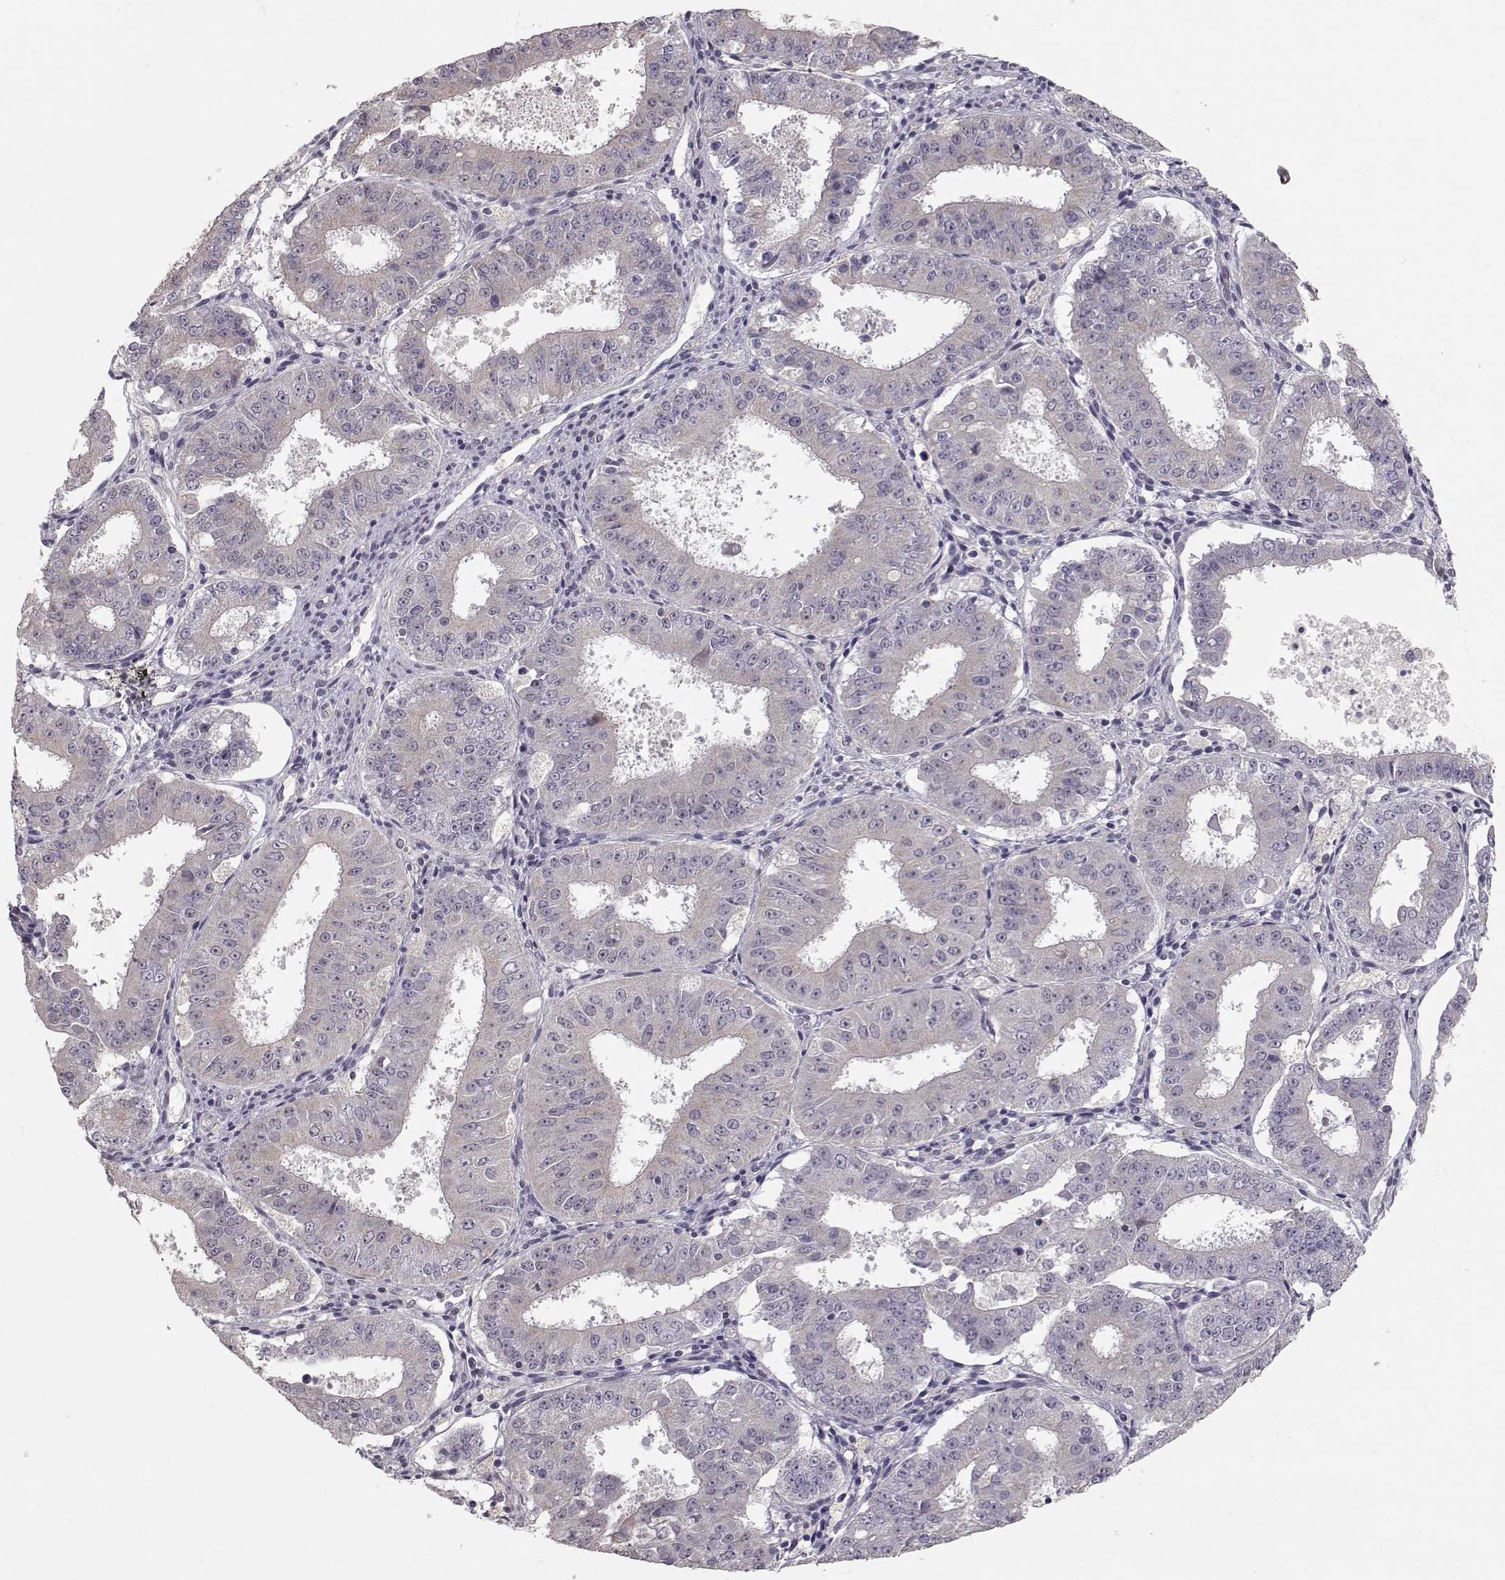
{"staining": {"intensity": "negative", "quantity": "none", "location": "none"}, "tissue": "ovarian cancer", "cell_type": "Tumor cells", "image_type": "cancer", "snomed": [{"axis": "morphology", "description": "Carcinoma, endometroid"}, {"axis": "topography", "description": "Ovary"}], "caption": "A high-resolution image shows IHC staining of endometroid carcinoma (ovarian), which reveals no significant positivity in tumor cells.", "gene": "PNMT", "patient": {"sex": "female", "age": 42}}